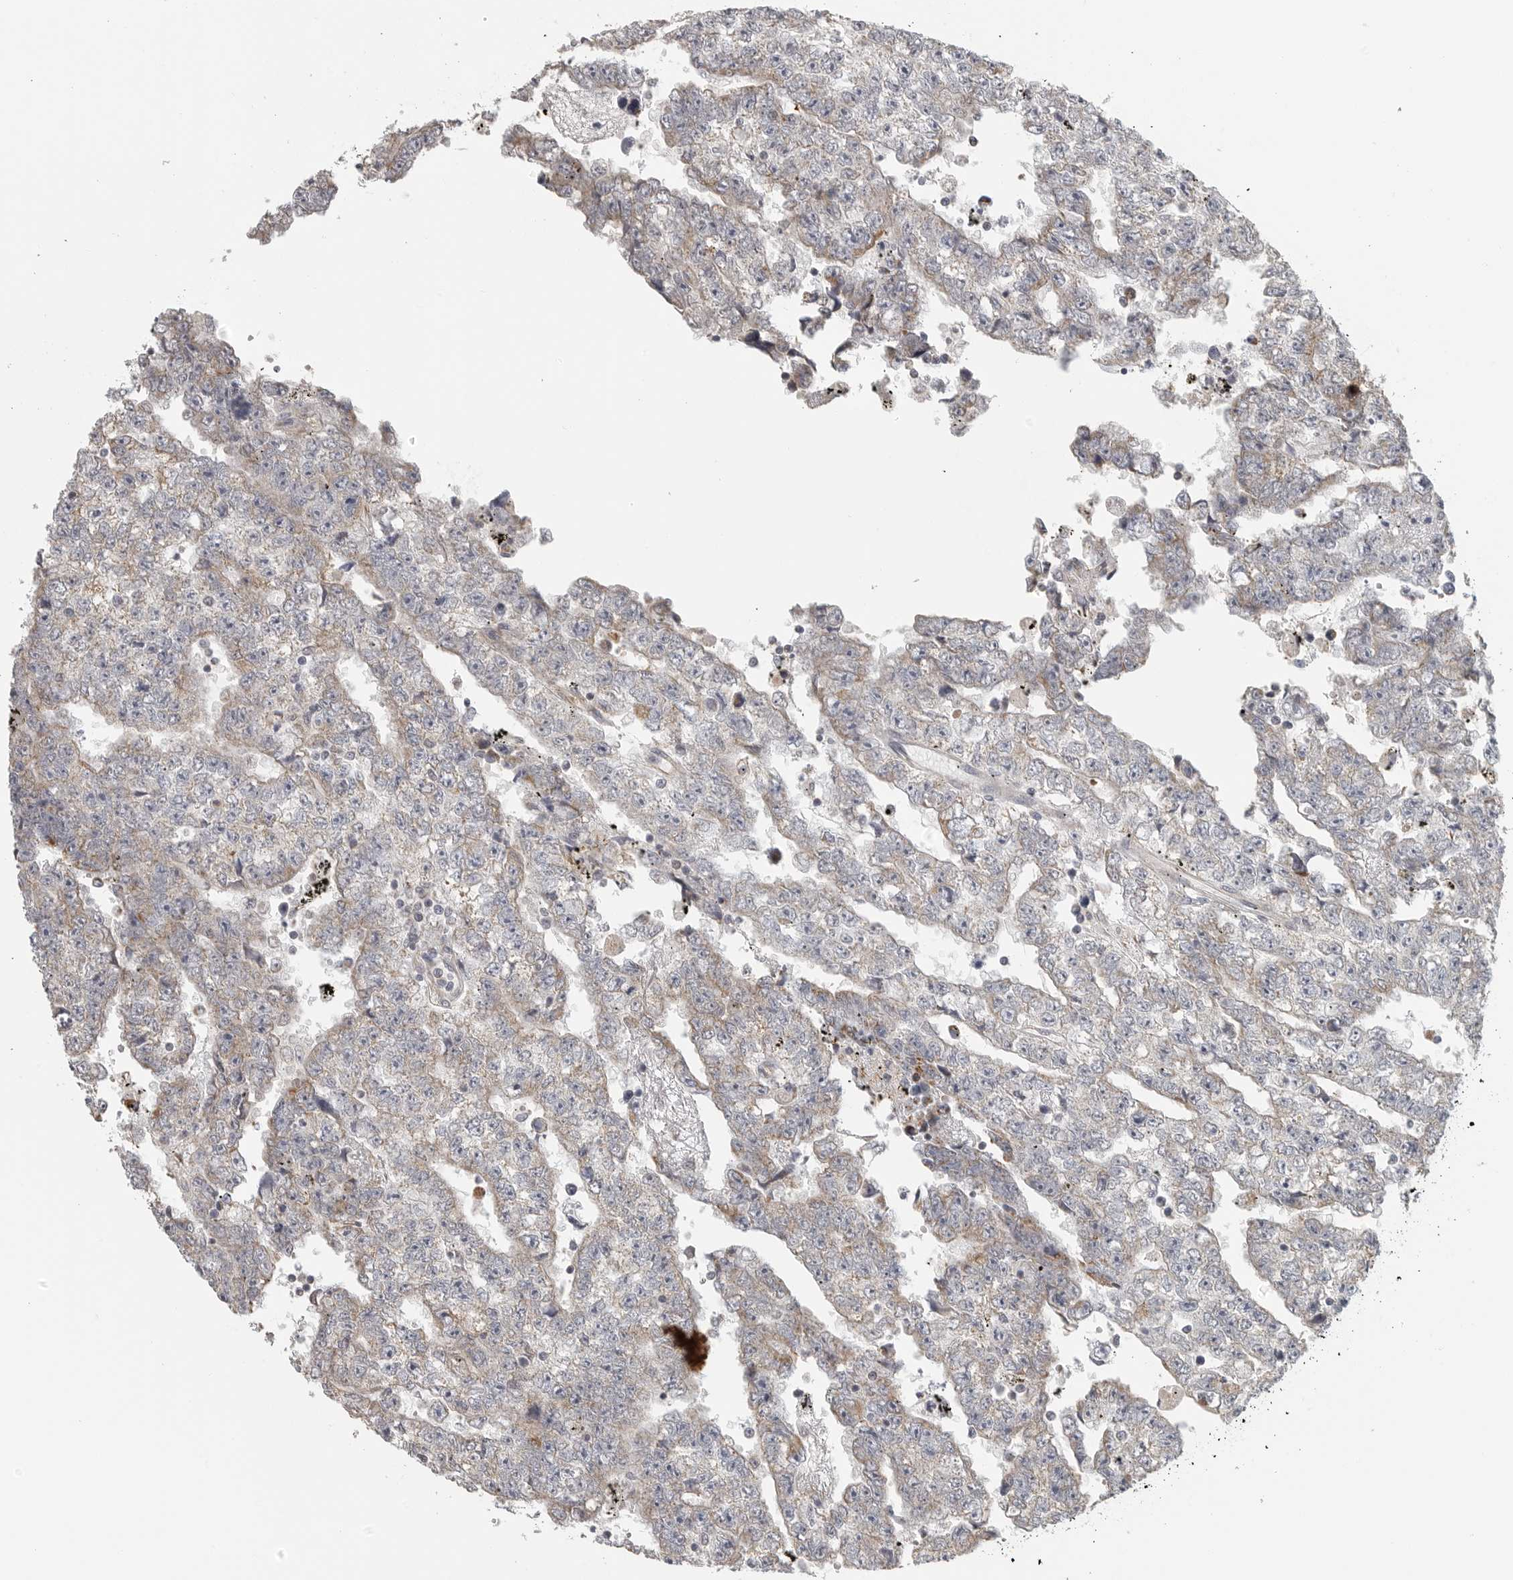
{"staining": {"intensity": "weak", "quantity": "<25%", "location": "cytoplasmic/membranous"}, "tissue": "testis cancer", "cell_type": "Tumor cells", "image_type": "cancer", "snomed": [{"axis": "morphology", "description": "Carcinoma, Embryonal, NOS"}, {"axis": "topography", "description": "Testis"}], "caption": "DAB immunohistochemical staining of human testis cancer reveals no significant expression in tumor cells.", "gene": "RXFP3", "patient": {"sex": "male", "age": 25}}